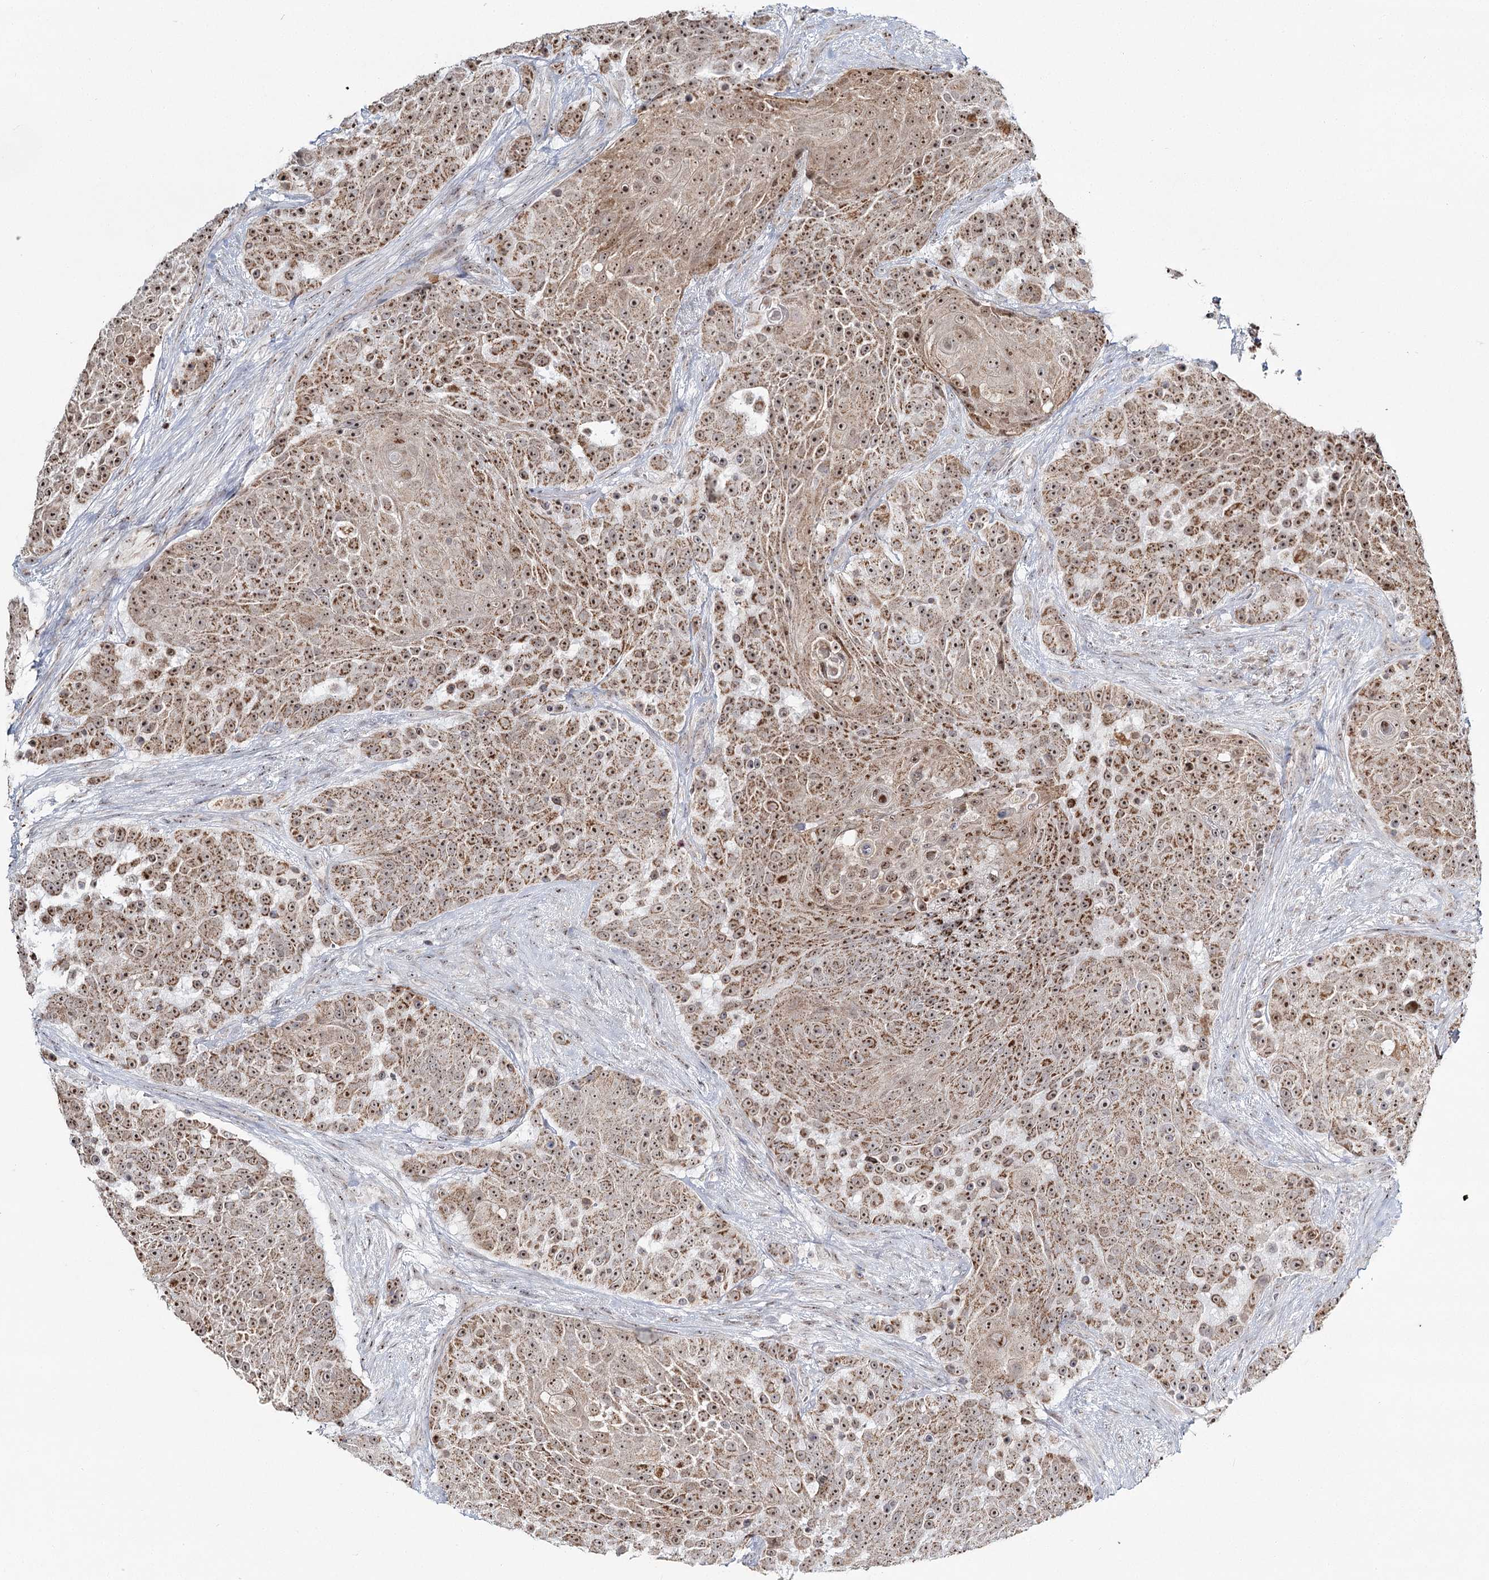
{"staining": {"intensity": "moderate", "quantity": ">75%", "location": "cytoplasmic/membranous,nuclear"}, "tissue": "urothelial cancer", "cell_type": "Tumor cells", "image_type": "cancer", "snomed": [{"axis": "morphology", "description": "Urothelial carcinoma, High grade"}, {"axis": "topography", "description": "Urinary bladder"}], "caption": "Protein staining of urothelial cancer tissue displays moderate cytoplasmic/membranous and nuclear positivity in about >75% of tumor cells.", "gene": "ATAD1", "patient": {"sex": "female", "age": 63}}